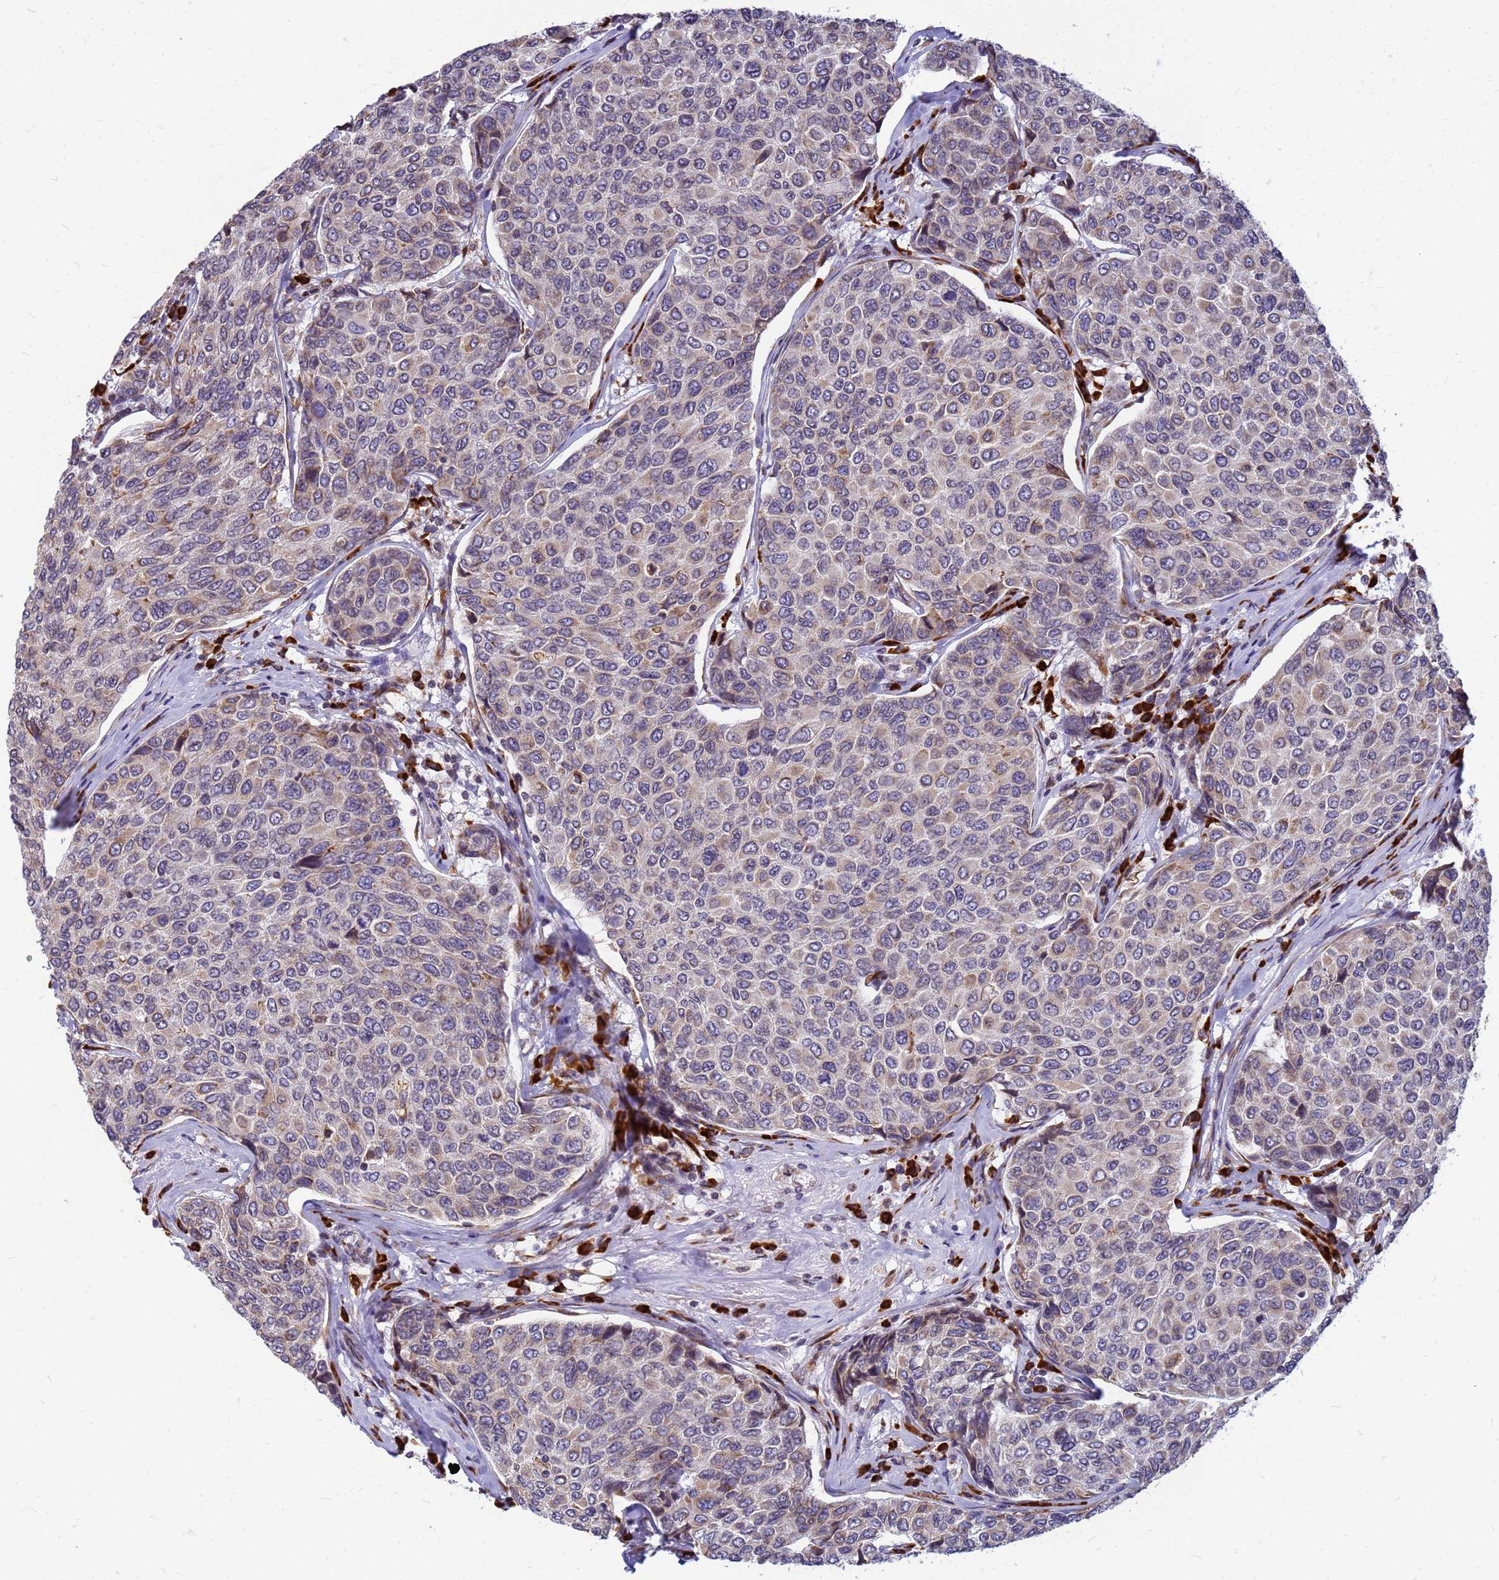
{"staining": {"intensity": "weak", "quantity": "25%-75%", "location": "cytoplasmic/membranous"}, "tissue": "breast cancer", "cell_type": "Tumor cells", "image_type": "cancer", "snomed": [{"axis": "morphology", "description": "Duct carcinoma"}, {"axis": "topography", "description": "Breast"}], "caption": "A high-resolution histopathology image shows immunohistochemistry (IHC) staining of breast cancer (intraductal carcinoma), which shows weak cytoplasmic/membranous expression in about 25%-75% of tumor cells. (DAB IHC with brightfield microscopy, high magnification).", "gene": "SSR4", "patient": {"sex": "female", "age": 55}}